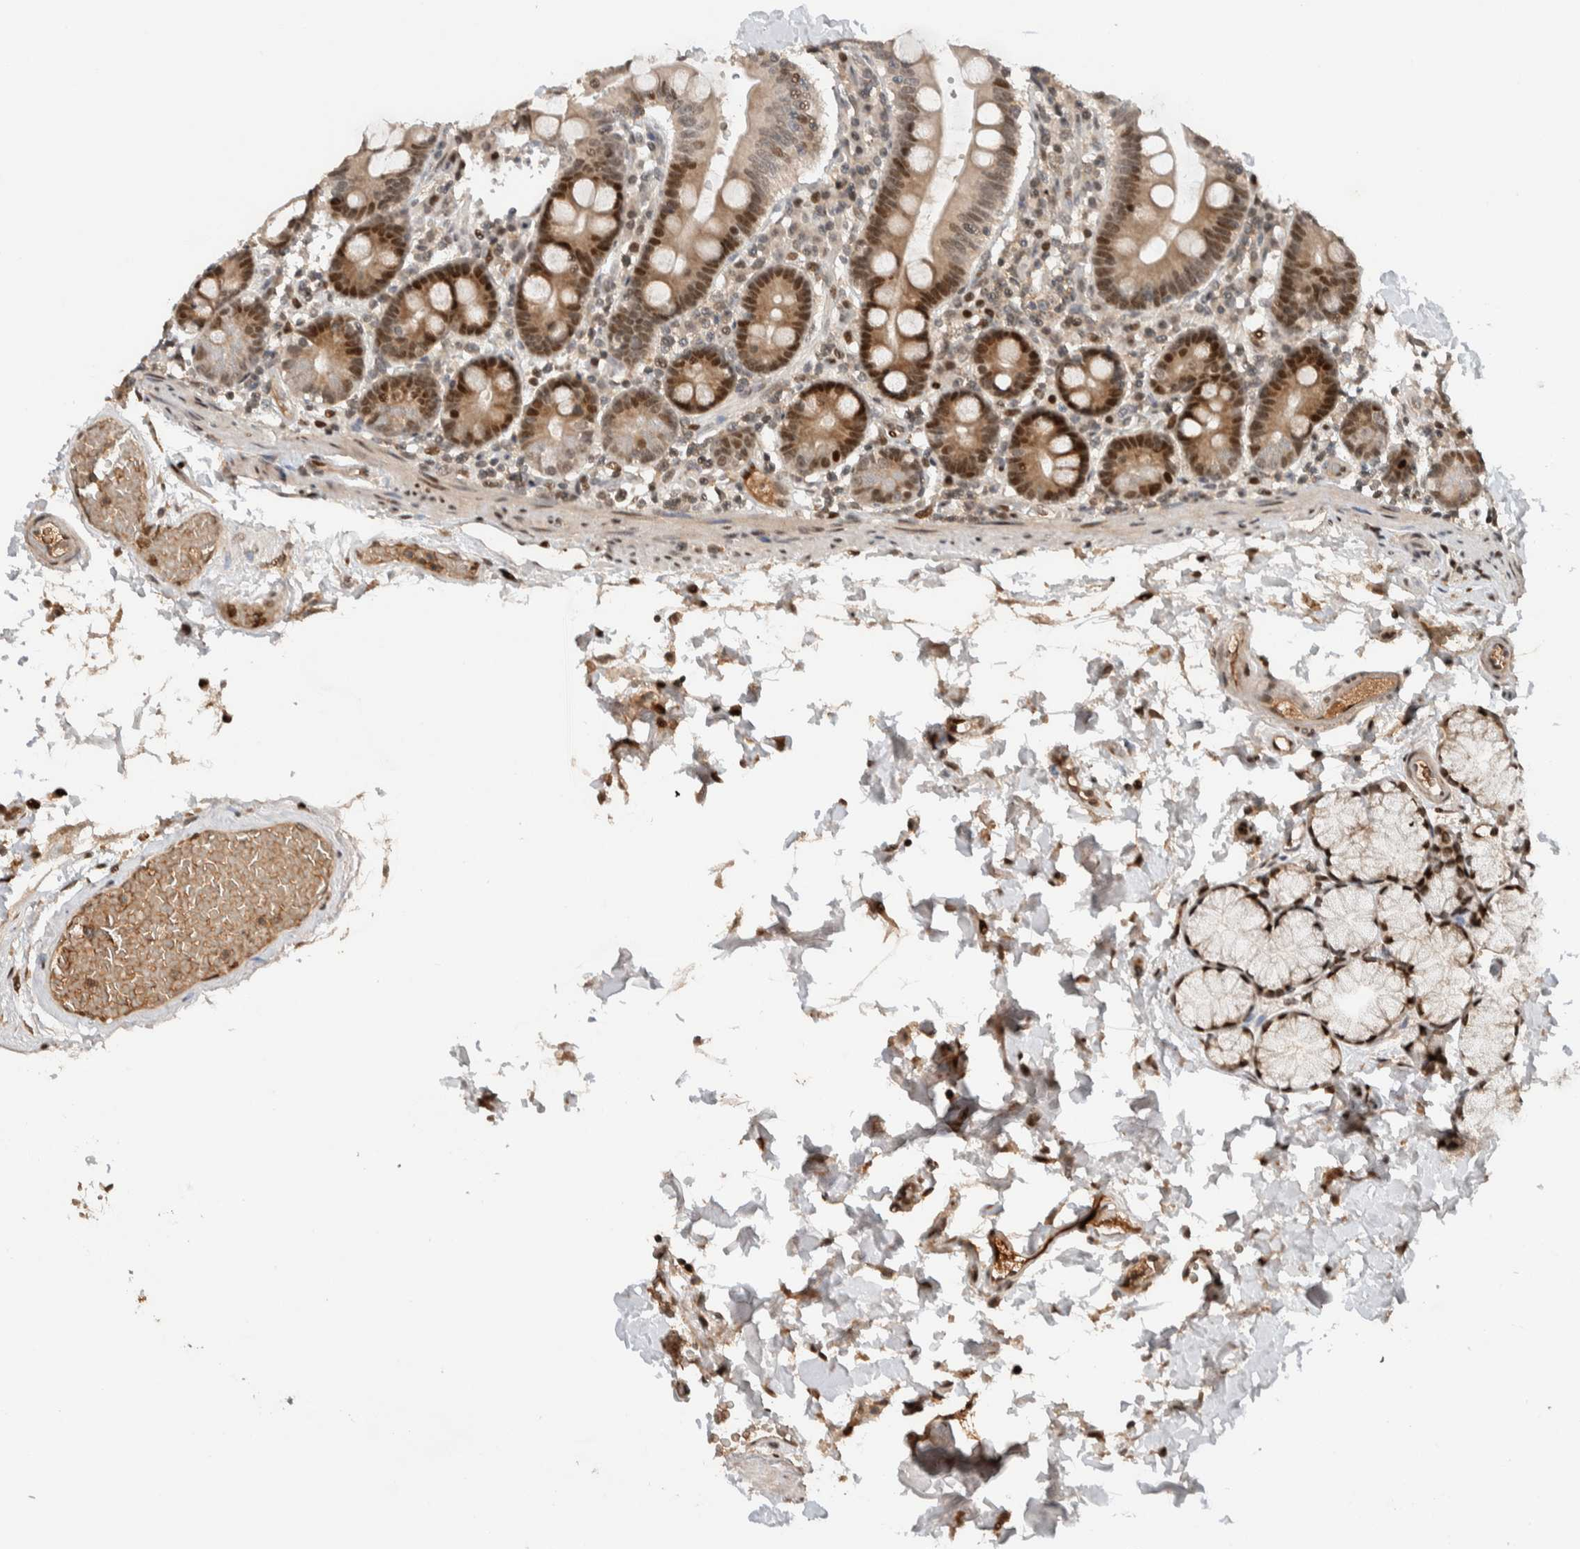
{"staining": {"intensity": "moderate", "quantity": ">75%", "location": "cytoplasmic/membranous,nuclear"}, "tissue": "duodenum", "cell_type": "Glandular cells", "image_type": "normal", "snomed": [{"axis": "morphology", "description": "Normal tissue, NOS"}, {"axis": "topography", "description": "Small intestine, NOS"}], "caption": "IHC (DAB) staining of benign human duodenum displays moderate cytoplasmic/membranous,nuclear protein positivity in approximately >75% of glandular cells.", "gene": "ZNF521", "patient": {"sex": "female", "age": 71}}